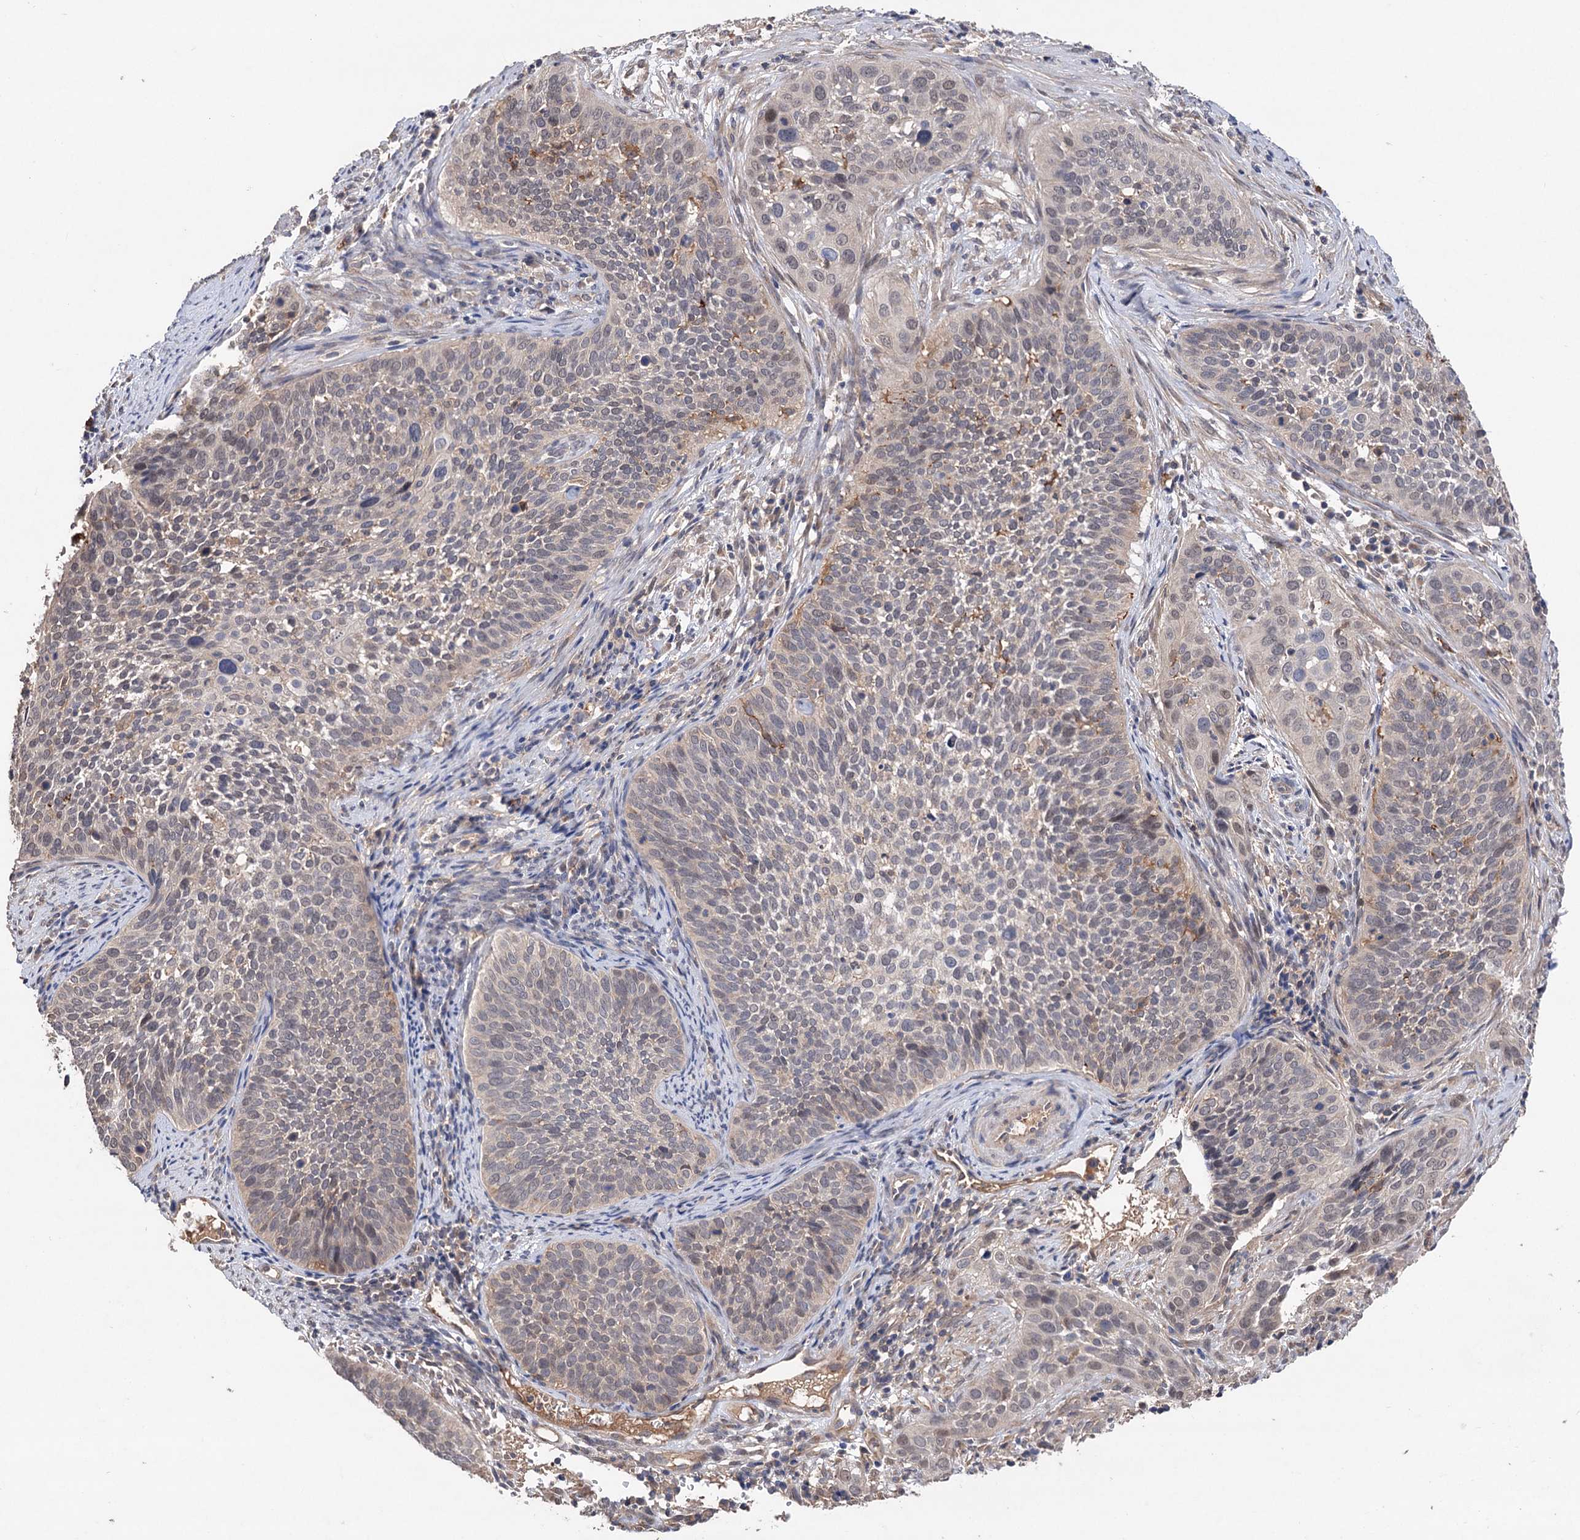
{"staining": {"intensity": "weak", "quantity": "25%-75%", "location": "nuclear"}, "tissue": "cervical cancer", "cell_type": "Tumor cells", "image_type": "cancer", "snomed": [{"axis": "morphology", "description": "Squamous cell carcinoma, NOS"}, {"axis": "topography", "description": "Cervix"}], "caption": "Immunohistochemistry image of human cervical cancer (squamous cell carcinoma) stained for a protein (brown), which demonstrates low levels of weak nuclear staining in about 25%-75% of tumor cells.", "gene": "NUDCD2", "patient": {"sex": "female", "age": 34}}